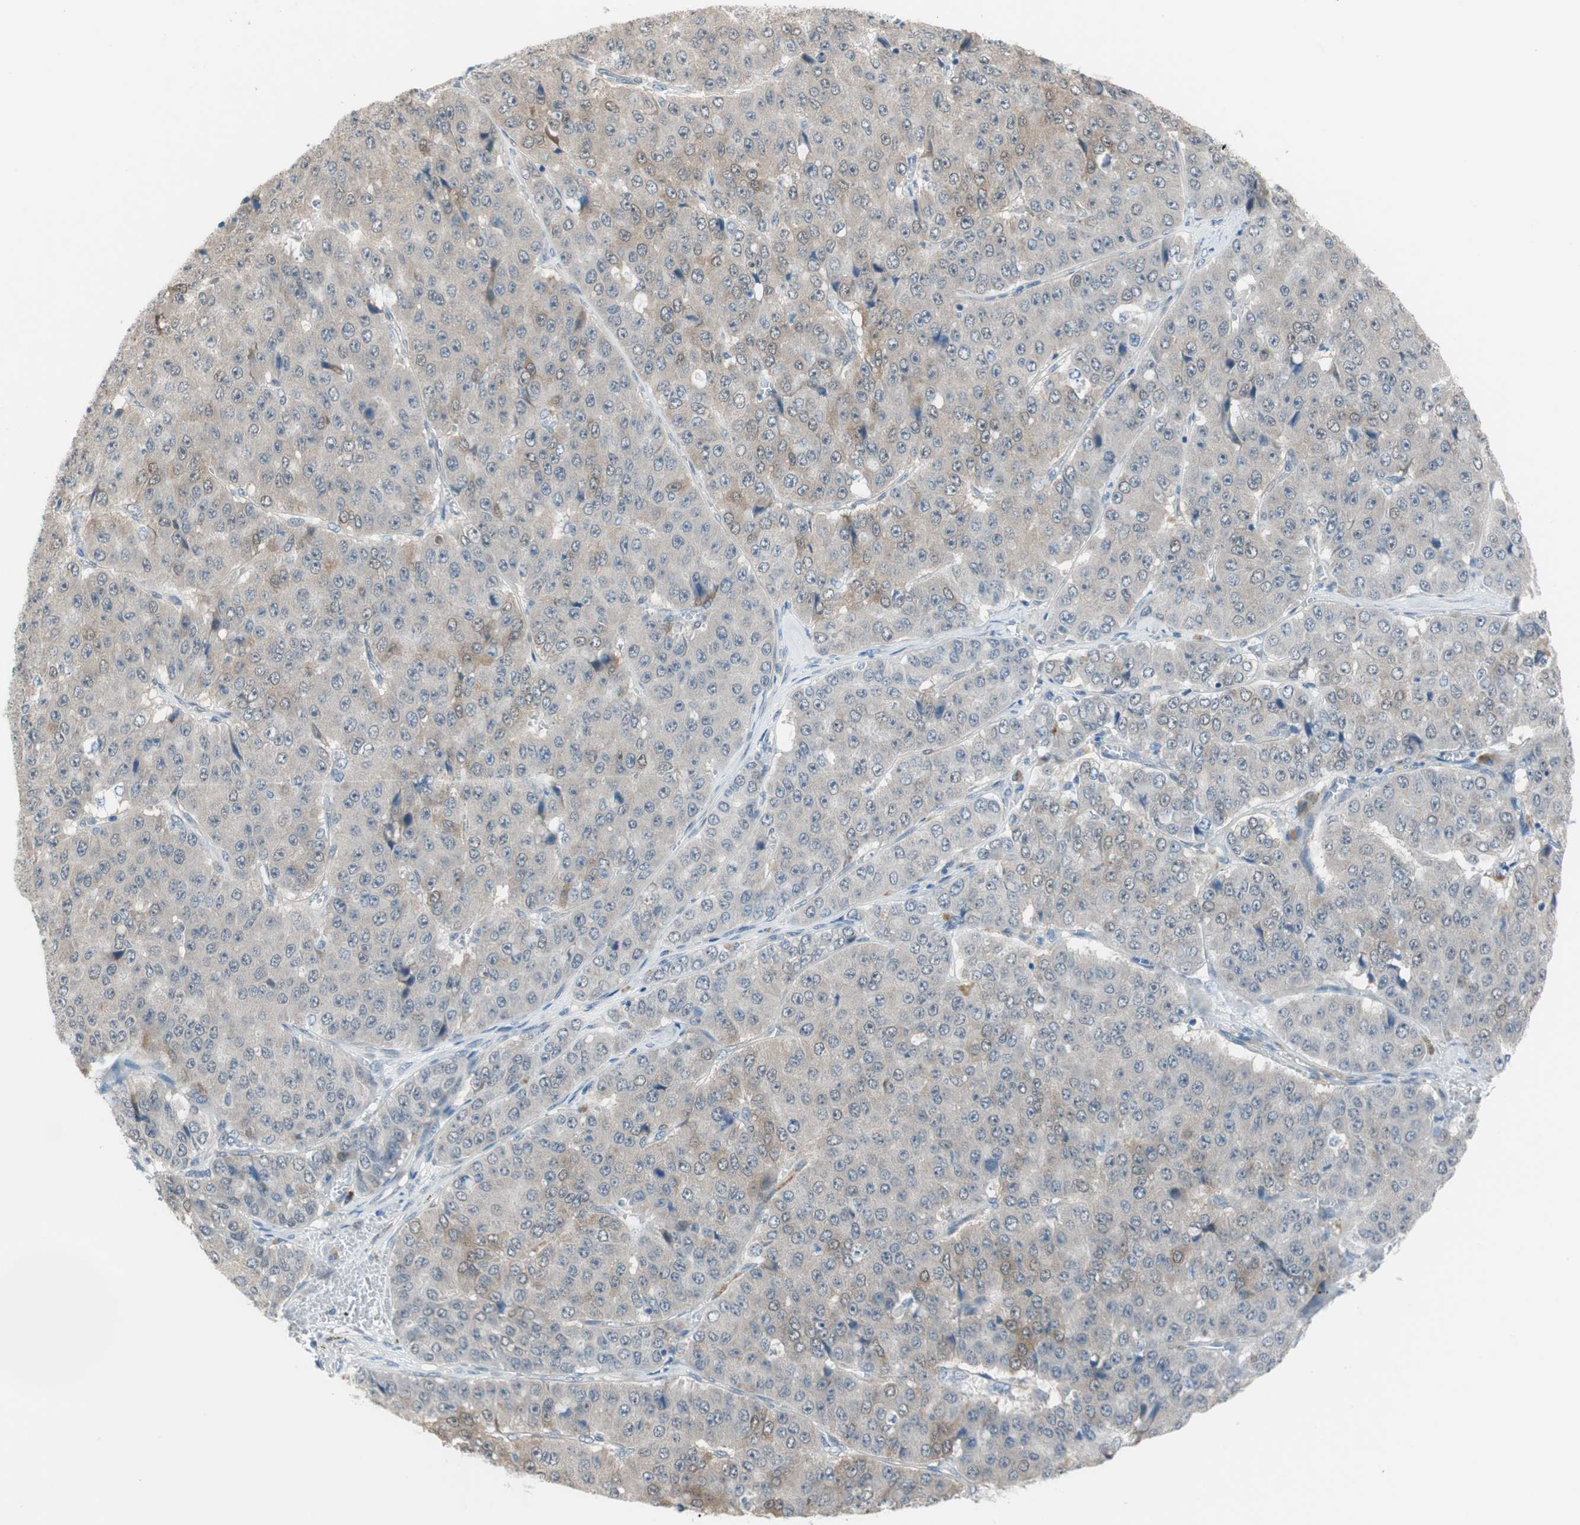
{"staining": {"intensity": "moderate", "quantity": "<25%", "location": "cytoplasmic/membranous"}, "tissue": "pancreatic cancer", "cell_type": "Tumor cells", "image_type": "cancer", "snomed": [{"axis": "morphology", "description": "Adenocarcinoma, NOS"}, {"axis": "topography", "description": "Pancreas"}], "caption": "DAB (3,3'-diaminobenzidine) immunohistochemical staining of pancreatic adenocarcinoma reveals moderate cytoplasmic/membranous protein staining in approximately <25% of tumor cells.", "gene": "GRHL1", "patient": {"sex": "male", "age": 50}}